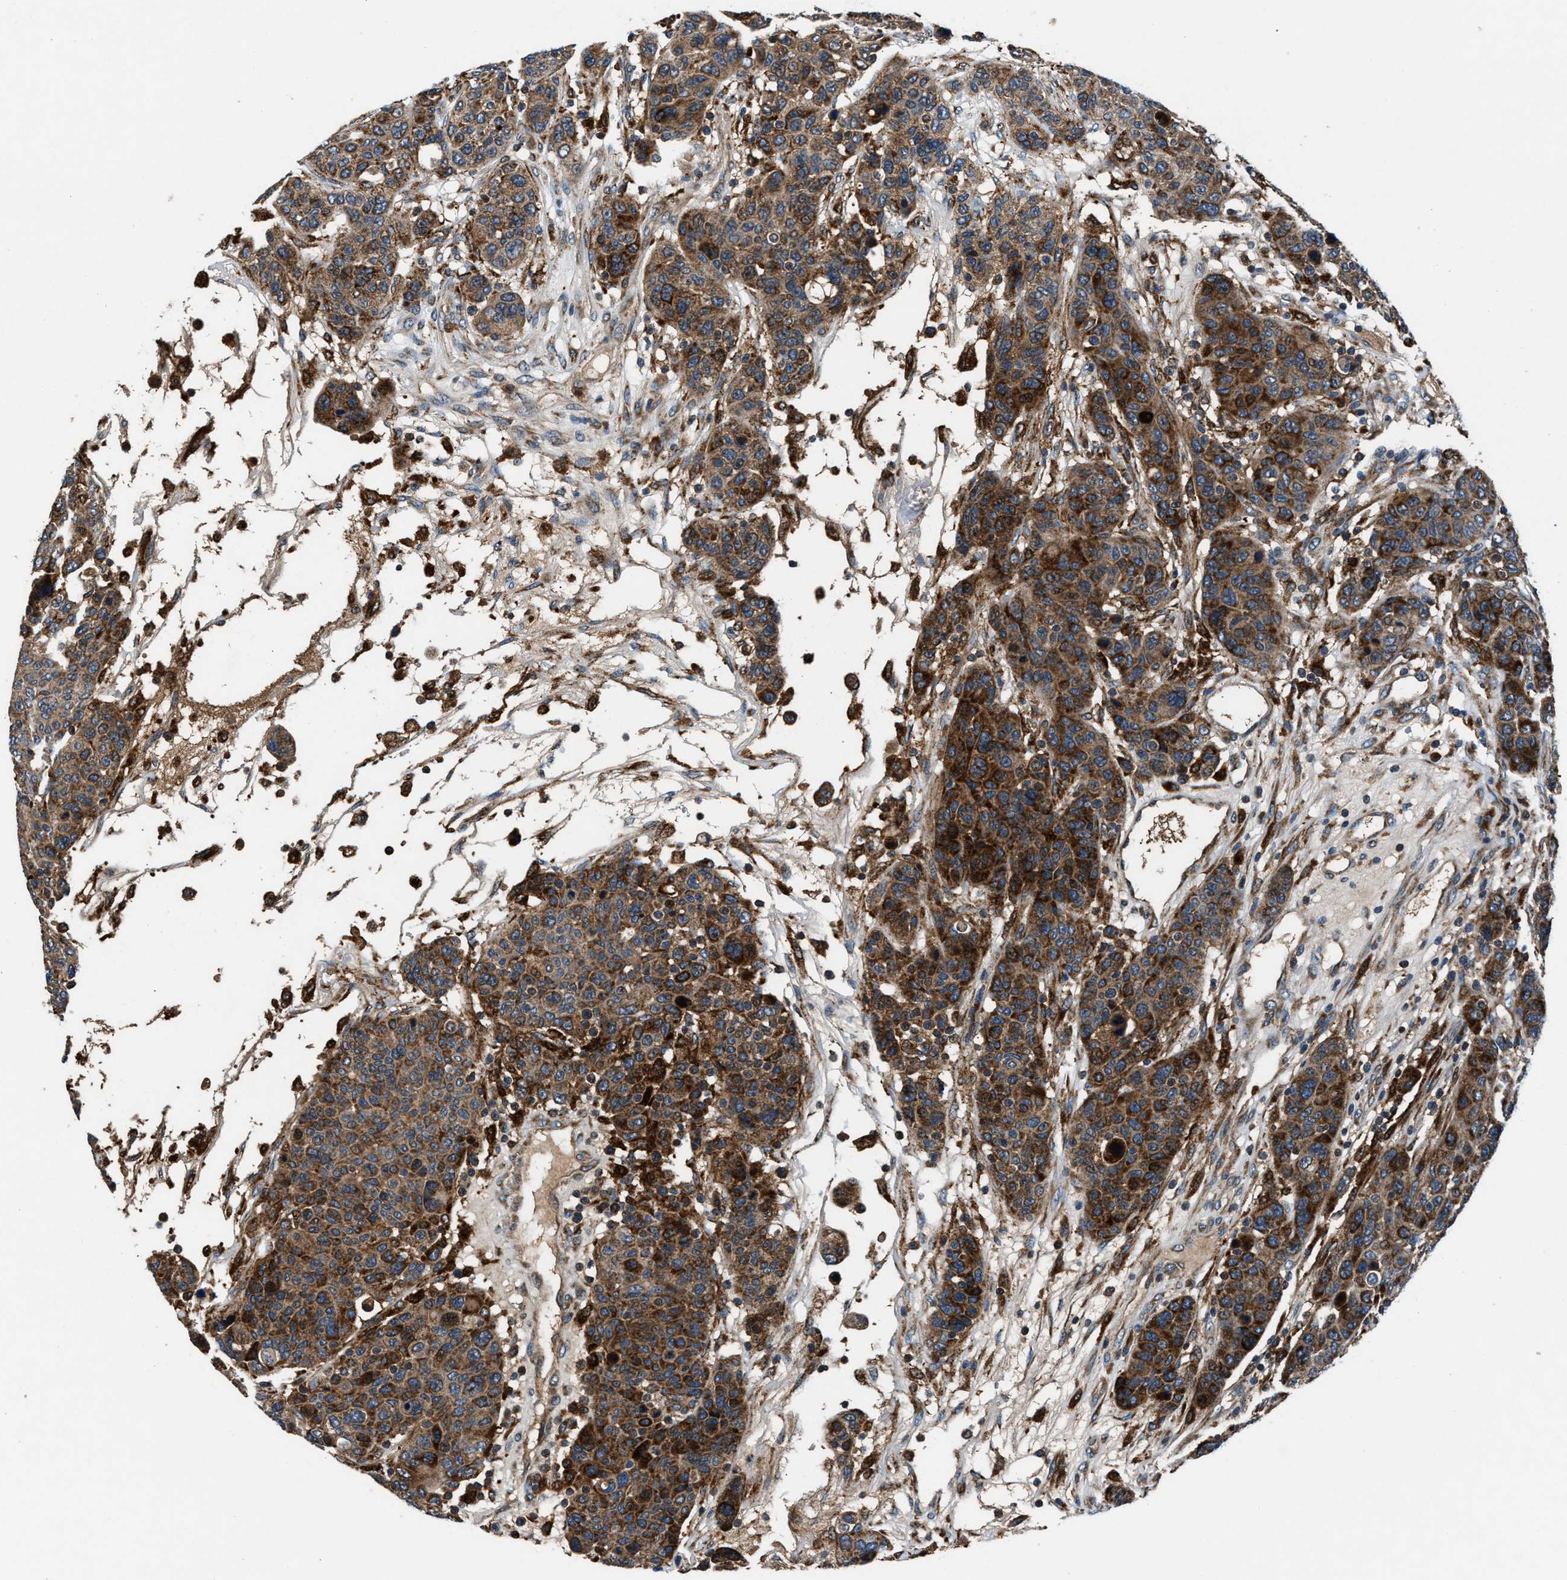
{"staining": {"intensity": "moderate", "quantity": ">75%", "location": "cytoplasmic/membranous"}, "tissue": "breast cancer", "cell_type": "Tumor cells", "image_type": "cancer", "snomed": [{"axis": "morphology", "description": "Duct carcinoma"}, {"axis": "topography", "description": "Breast"}], "caption": "Immunohistochemical staining of human invasive ductal carcinoma (breast) reveals medium levels of moderate cytoplasmic/membranous protein expression in about >75% of tumor cells. (Stains: DAB (3,3'-diaminobenzidine) in brown, nuclei in blue, Microscopy: brightfield microscopy at high magnification).", "gene": "FAM221A", "patient": {"sex": "female", "age": 37}}